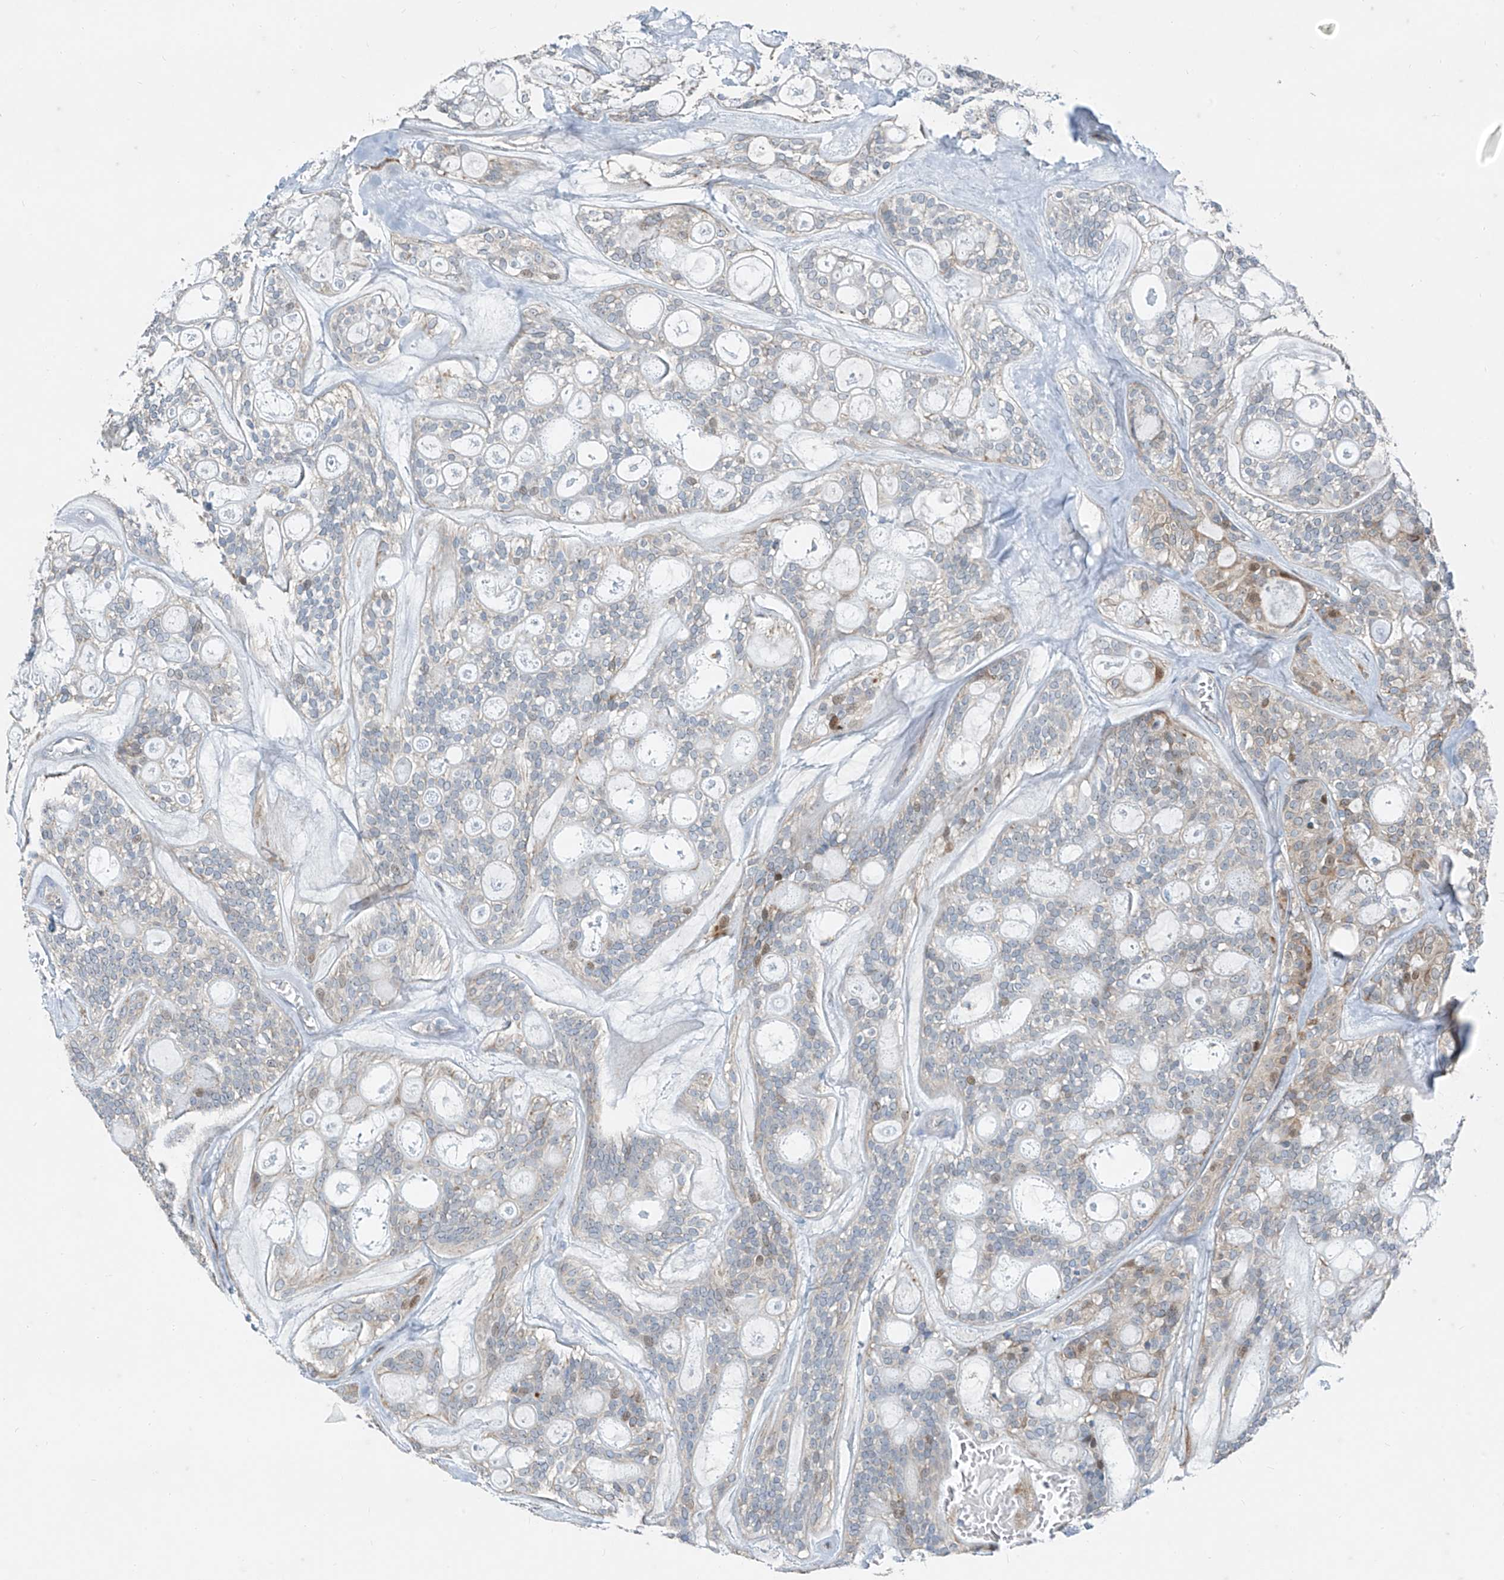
{"staining": {"intensity": "moderate", "quantity": "<25%", "location": "nuclear"}, "tissue": "head and neck cancer", "cell_type": "Tumor cells", "image_type": "cancer", "snomed": [{"axis": "morphology", "description": "Adenocarcinoma, NOS"}, {"axis": "topography", "description": "Head-Neck"}], "caption": "Immunohistochemistry histopathology image of head and neck cancer stained for a protein (brown), which shows low levels of moderate nuclear expression in about <25% of tumor cells.", "gene": "PPCS", "patient": {"sex": "male", "age": 66}}